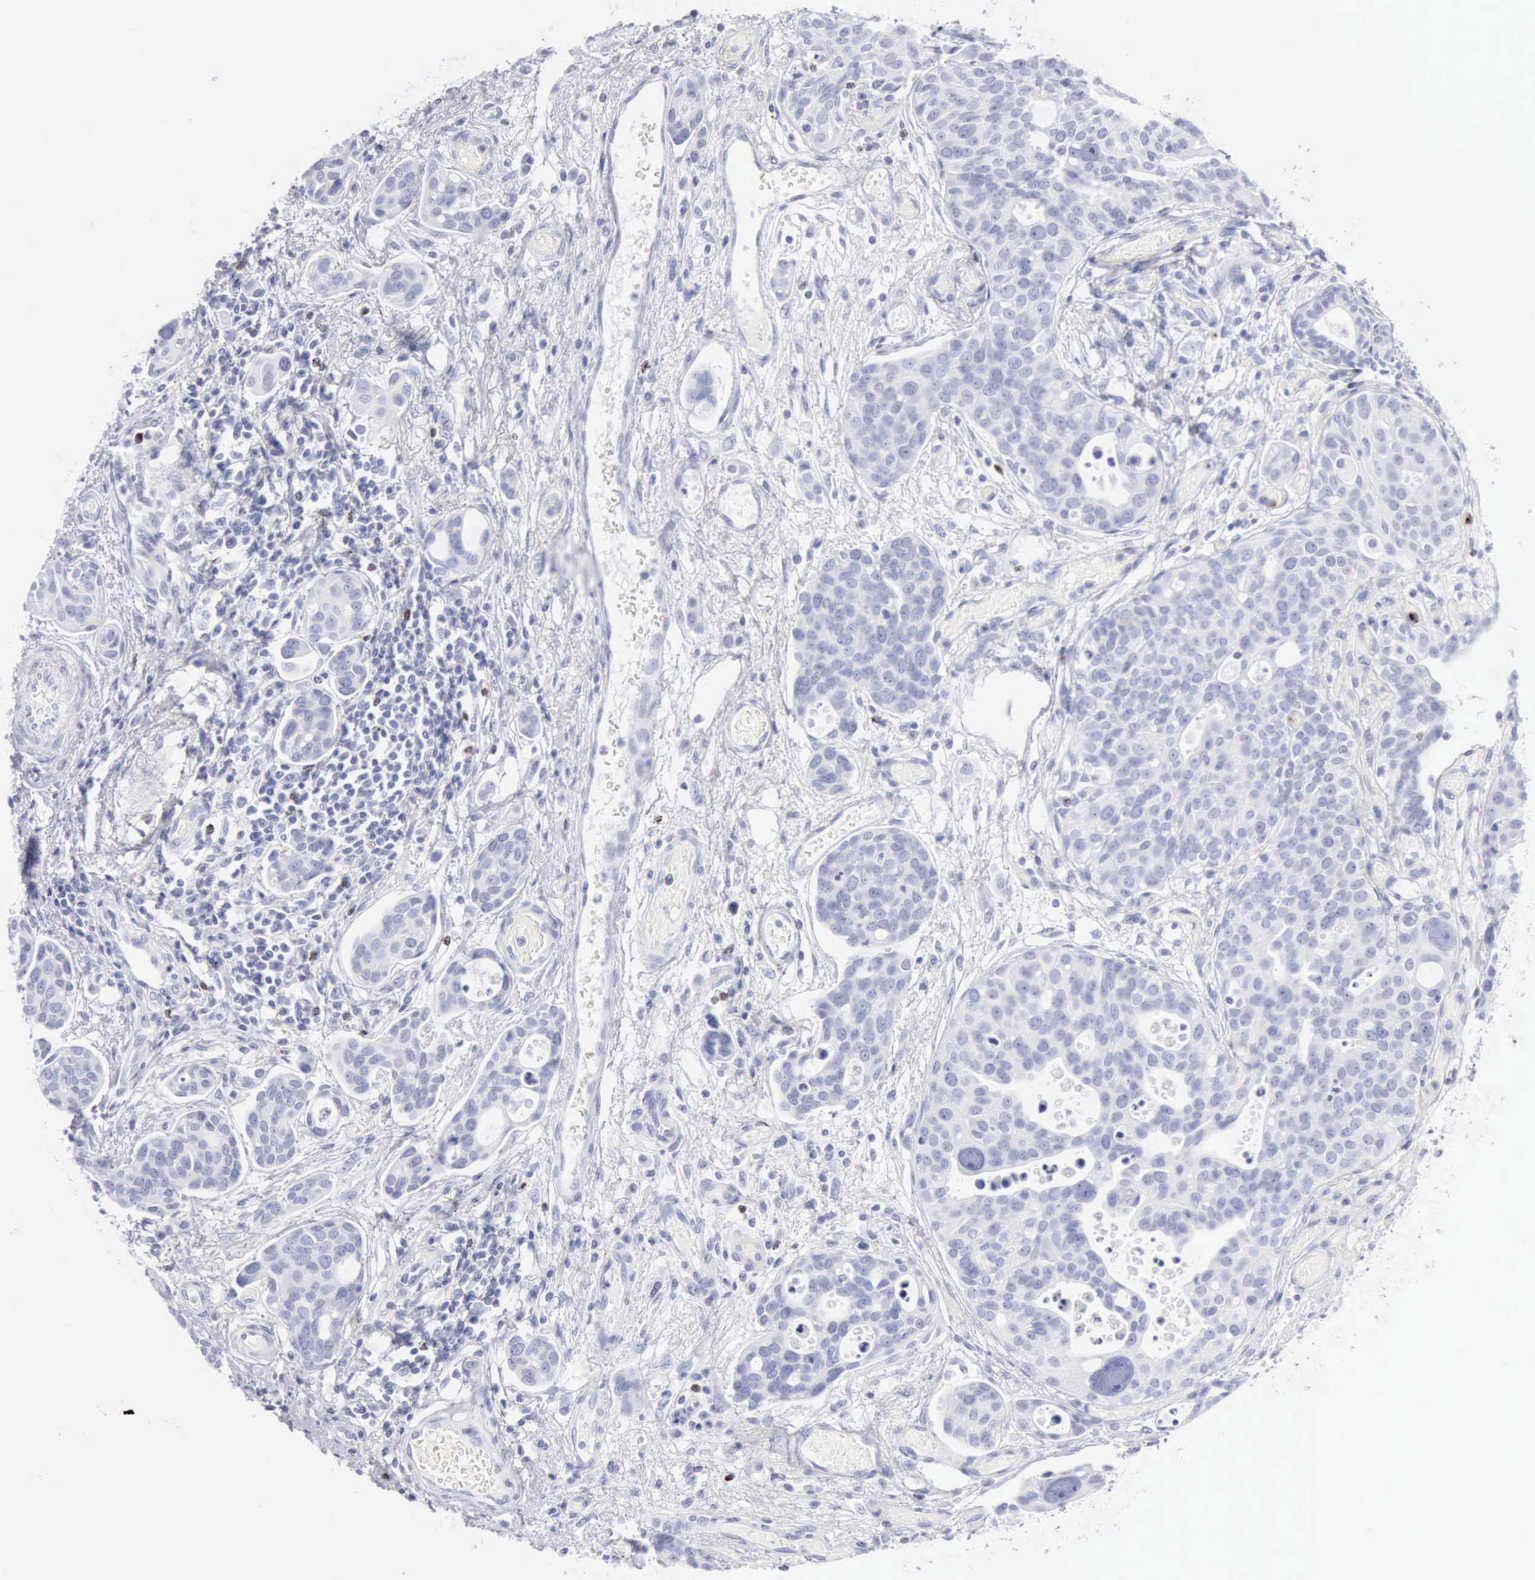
{"staining": {"intensity": "negative", "quantity": "none", "location": "none"}, "tissue": "urothelial cancer", "cell_type": "Tumor cells", "image_type": "cancer", "snomed": [{"axis": "morphology", "description": "Urothelial carcinoma, High grade"}, {"axis": "topography", "description": "Urinary bladder"}], "caption": "IHC image of neoplastic tissue: high-grade urothelial carcinoma stained with DAB demonstrates no significant protein positivity in tumor cells.", "gene": "GZMB", "patient": {"sex": "male", "age": 78}}